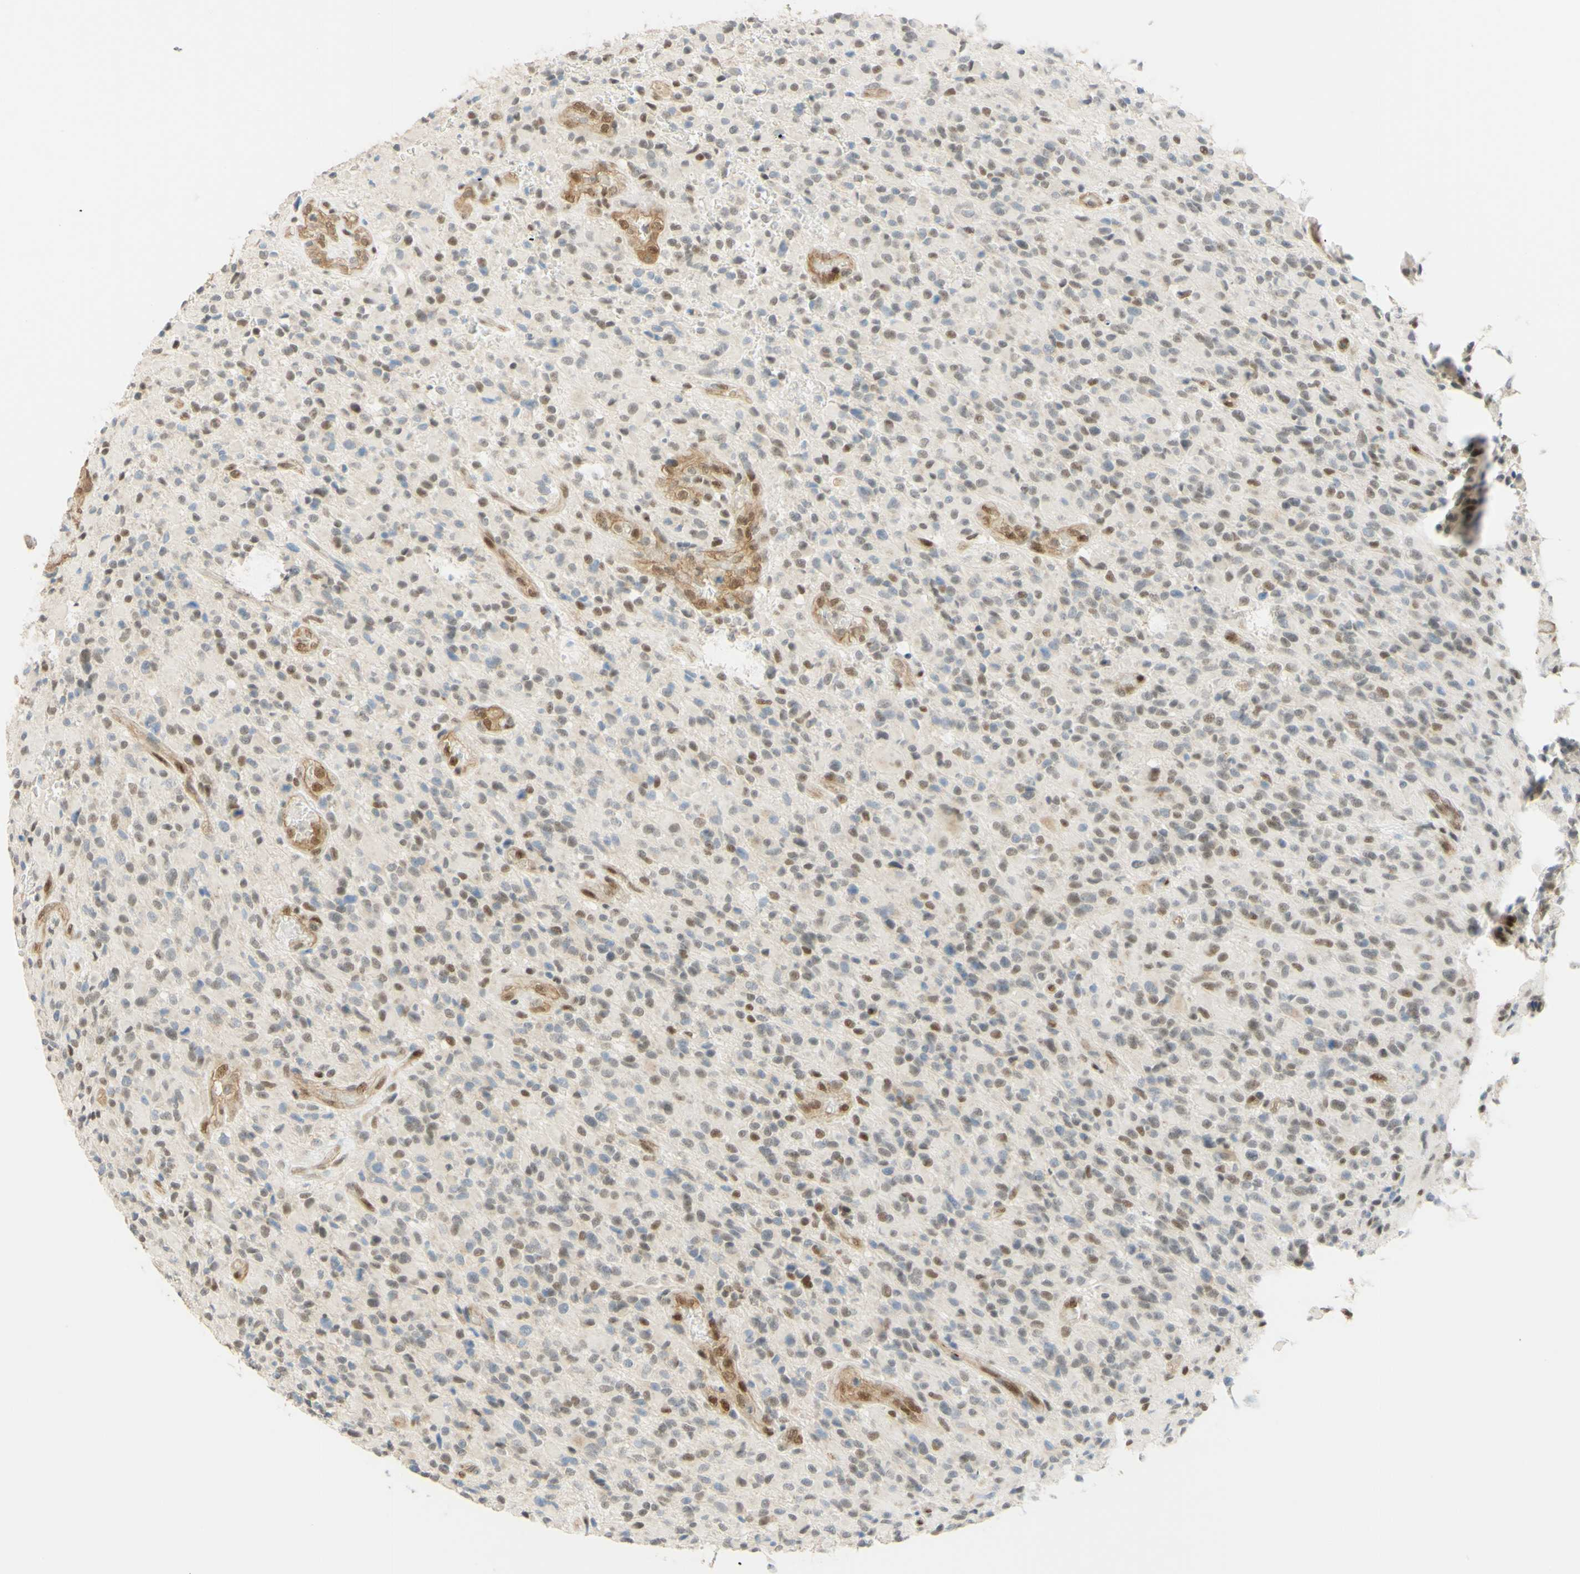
{"staining": {"intensity": "weak", "quantity": "<25%", "location": "nuclear"}, "tissue": "glioma", "cell_type": "Tumor cells", "image_type": "cancer", "snomed": [{"axis": "morphology", "description": "Glioma, malignant, High grade"}, {"axis": "topography", "description": "Brain"}], "caption": "Human glioma stained for a protein using immunohistochemistry reveals no expression in tumor cells.", "gene": "POLB", "patient": {"sex": "male", "age": 71}}